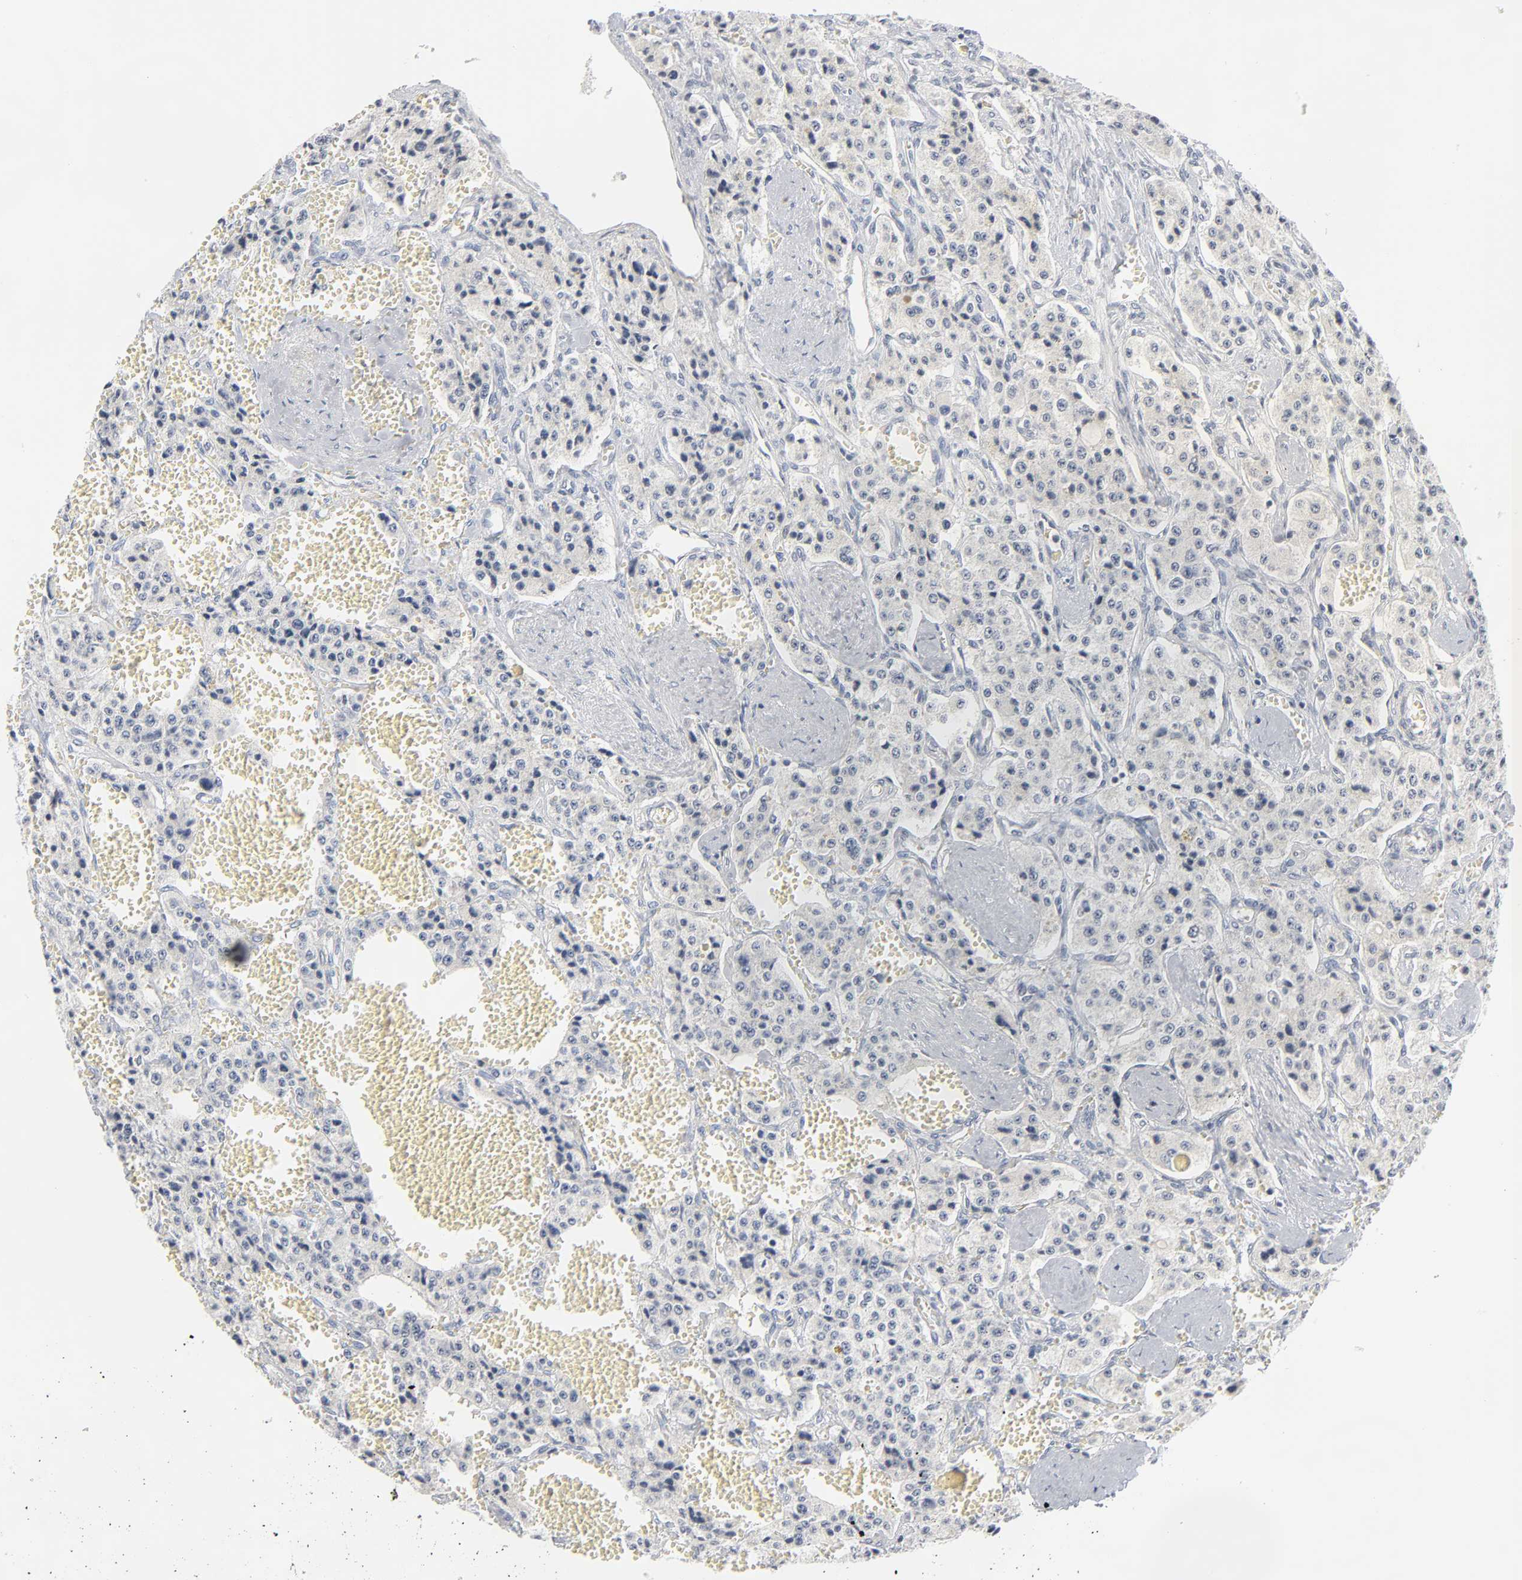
{"staining": {"intensity": "negative", "quantity": "none", "location": "none"}, "tissue": "carcinoid", "cell_type": "Tumor cells", "image_type": "cancer", "snomed": [{"axis": "morphology", "description": "Carcinoid, malignant, NOS"}, {"axis": "topography", "description": "Small intestine"}], "caption": "Immunohistochemistry image of human carcinoid stained for a protein (brown), which reveals no positivity in tumor cells.", "gene": "PTK2B", "patient": {"sex": "male", "age": 52}}